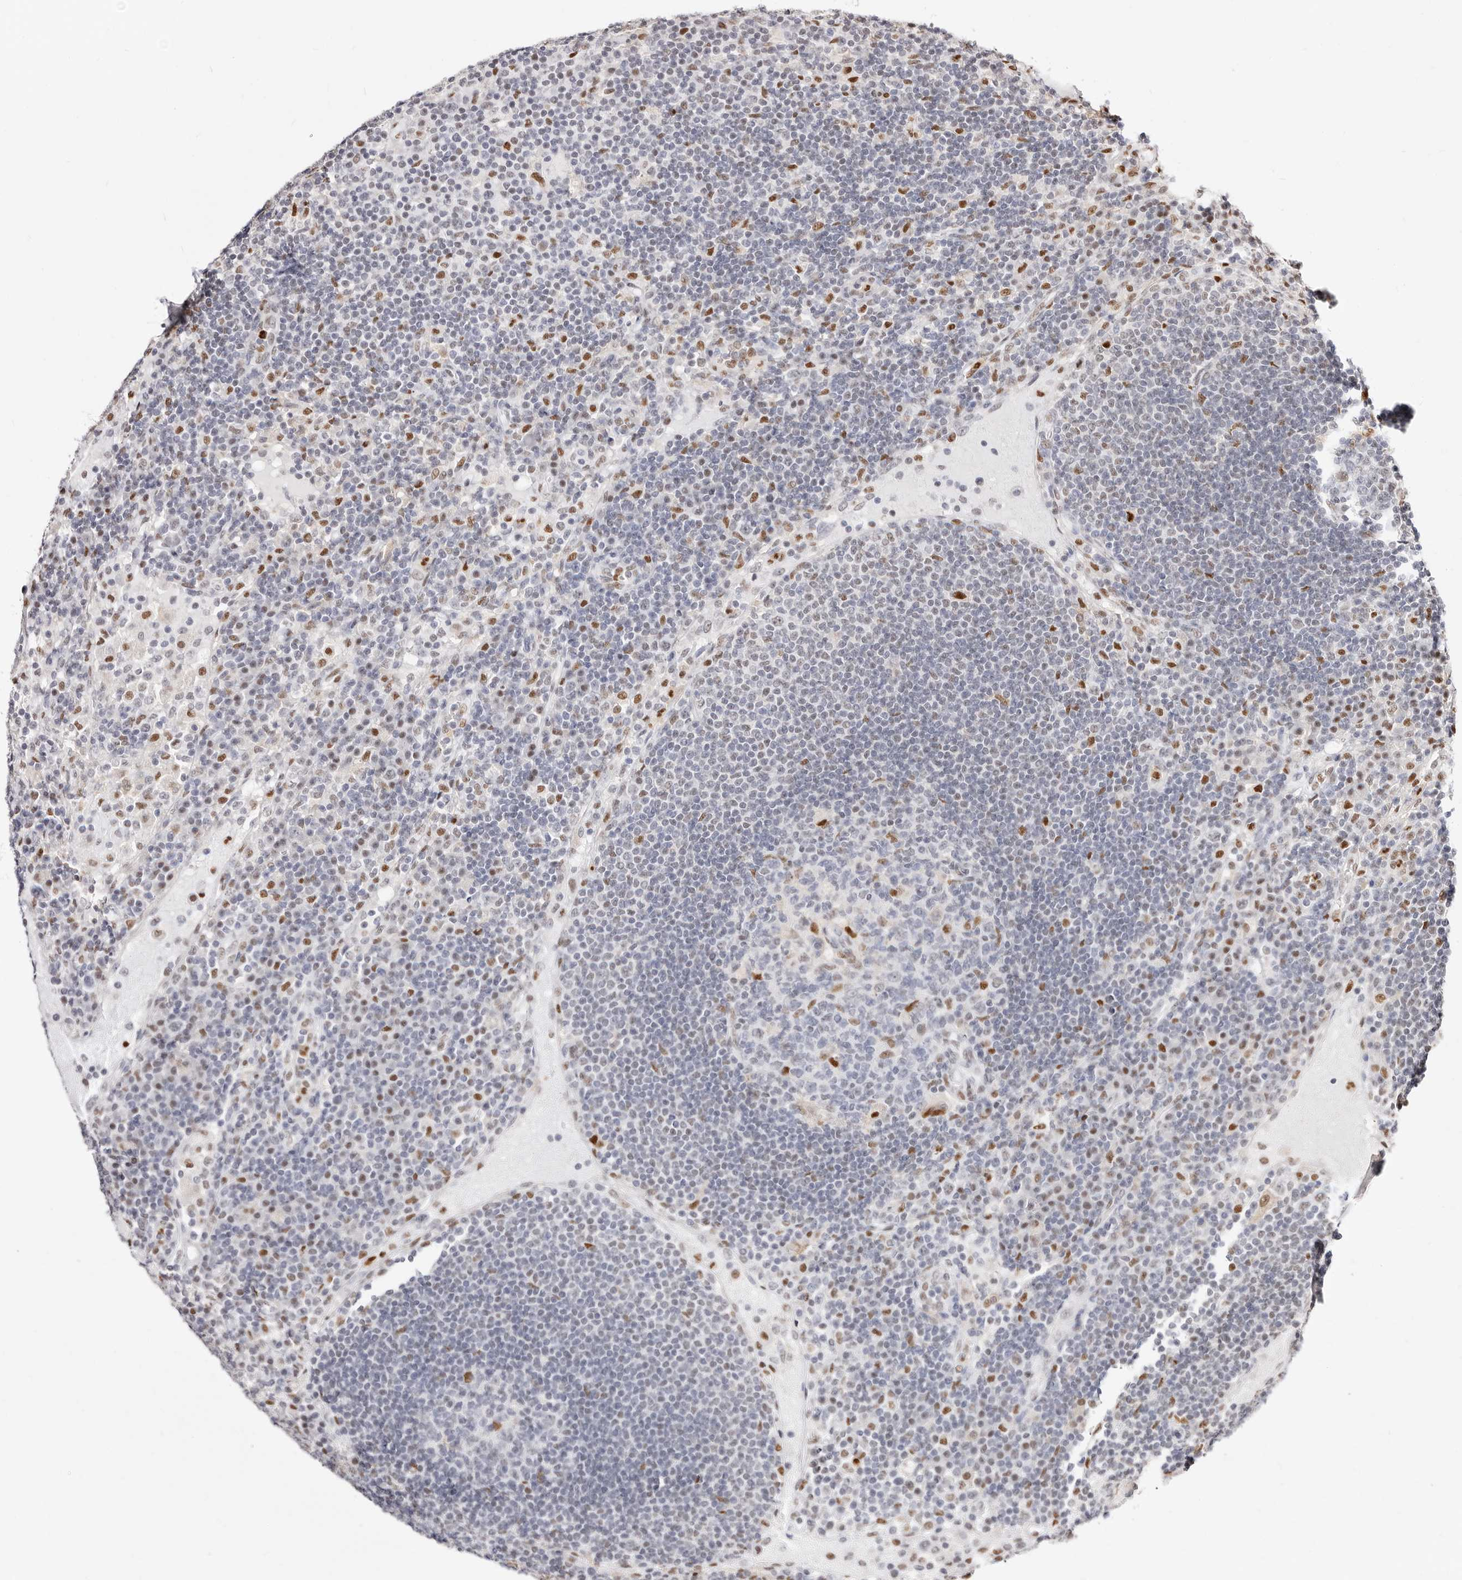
{"staining": {"intensity": "moderate", "quantity": "<25%", "location": "nuclear"}, "tissue": "lymph node", "cell_type": "Germinal center cells", "image_type": "normal", "snomed": [{"axis": "morphology", "description": "Normal tissue, NOS"}, {"axis": "topography", "description": "Lymph node"}], "caption": "The immunohistochemical stain highlights moderate nuclear expression in germinal center cells of benign lymph node. (DAB IHC, brown staining for protein, blue staining for nuclei).", "gene": "TKT", "patient": {"sex": "female", "age": 53}}